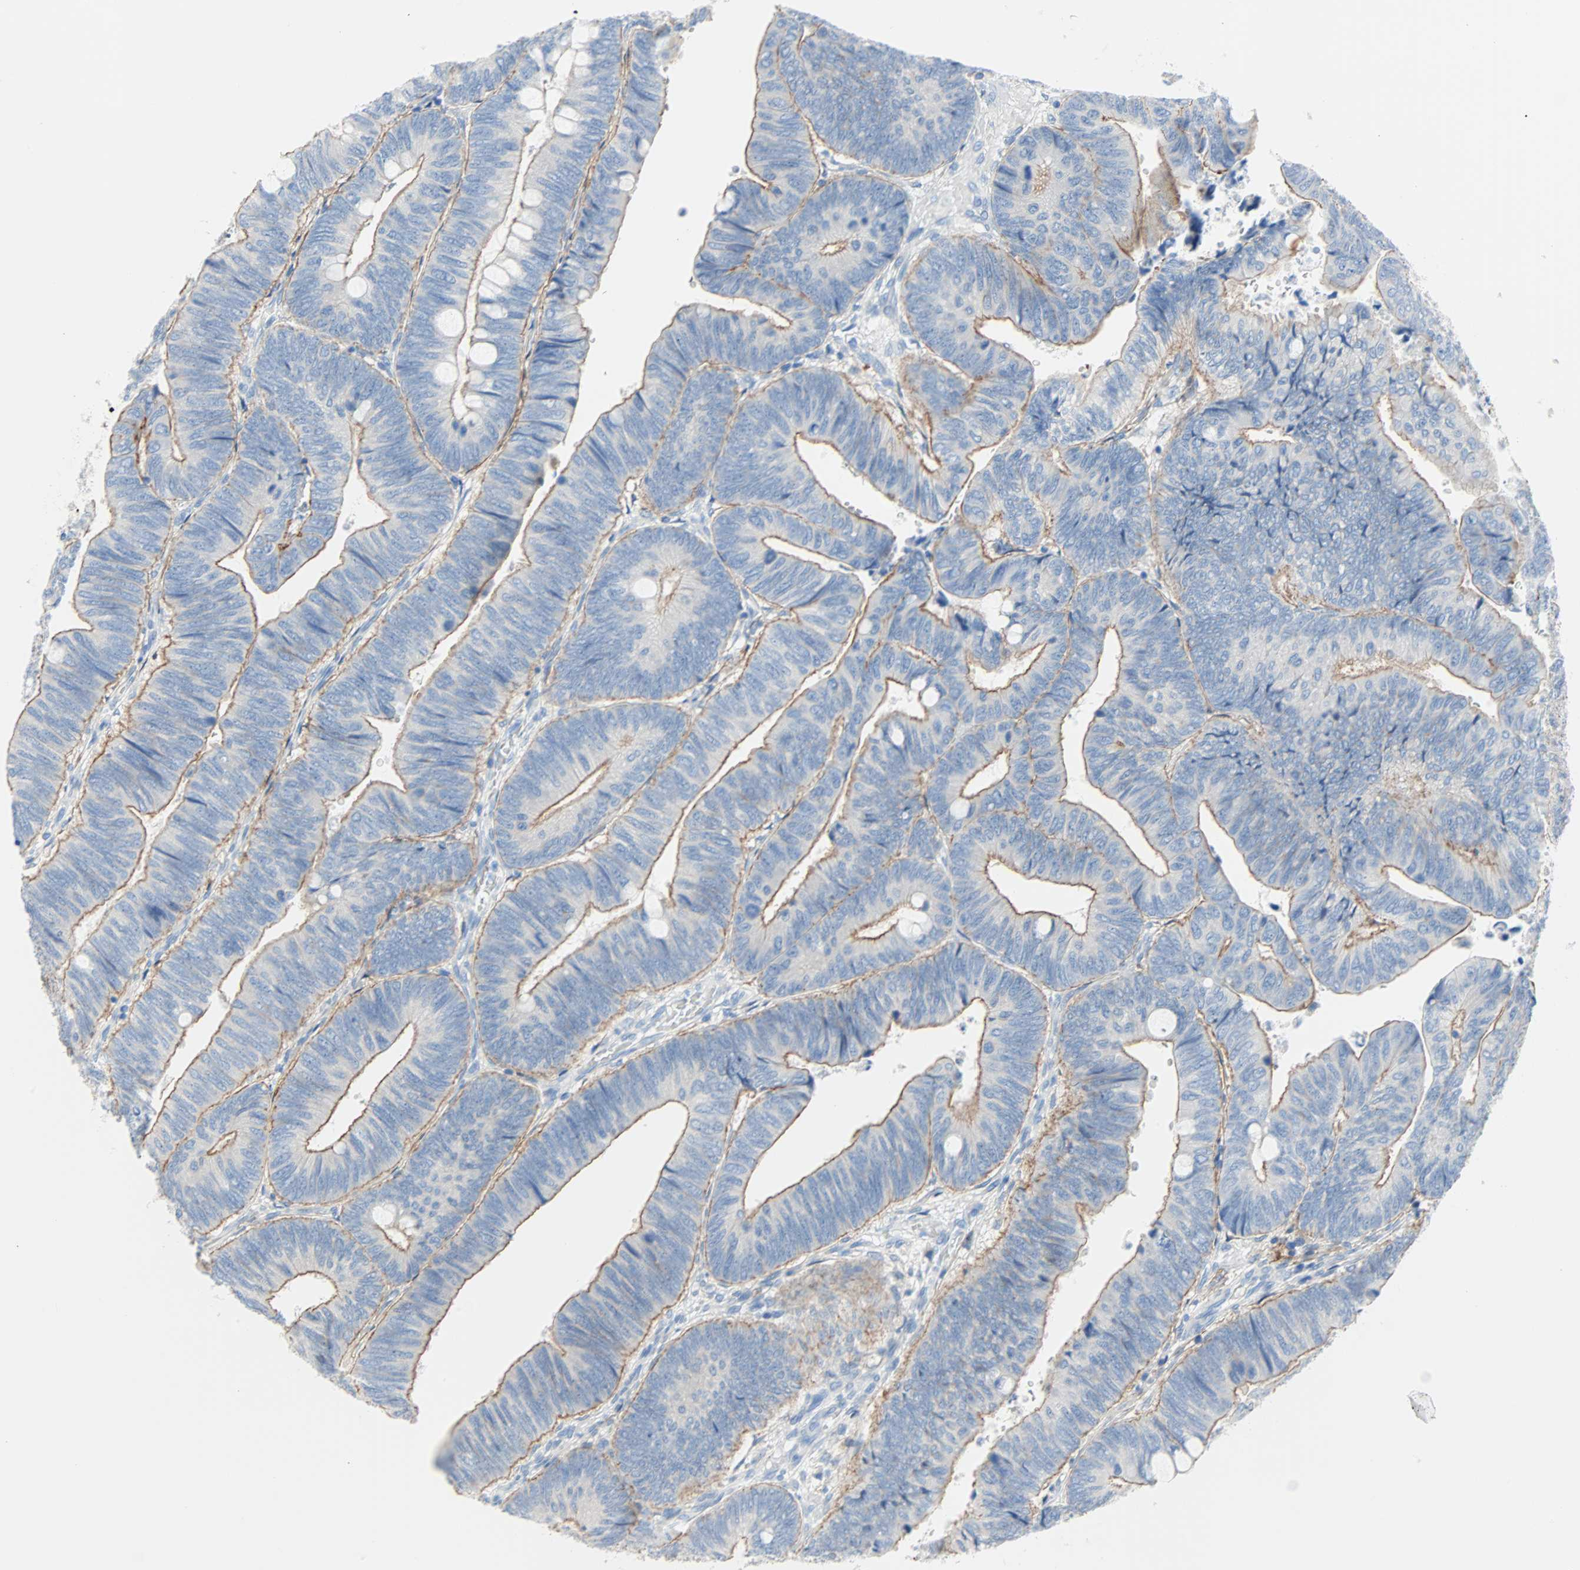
{"staining": {"intensity": "moderate", "quantity": ">75%", "location": "cytoplasmic/membranous"}, "tissue": "colorectal cancer", "cell_type": "Tumor cells", "image_type": "cancer", "snomed": [{"axis": "morphology", "description": "Normal tissue, NOS"}, {"axis": "morphology", "description": "Adenocarcinoma, NOS"}, {"axis": "topography", "description": "Rectum"}, {"axis": "topography", "description": "Peripheral nerve tissue"}], "caption": "Colorectal cancer stained for a protein (brown) demonstrates moderate cytoplasmic/membranous positive expression in about >75% of tumor cells.", "gene": "PDPN", "patient": {"sex": "male", "age": 92}}